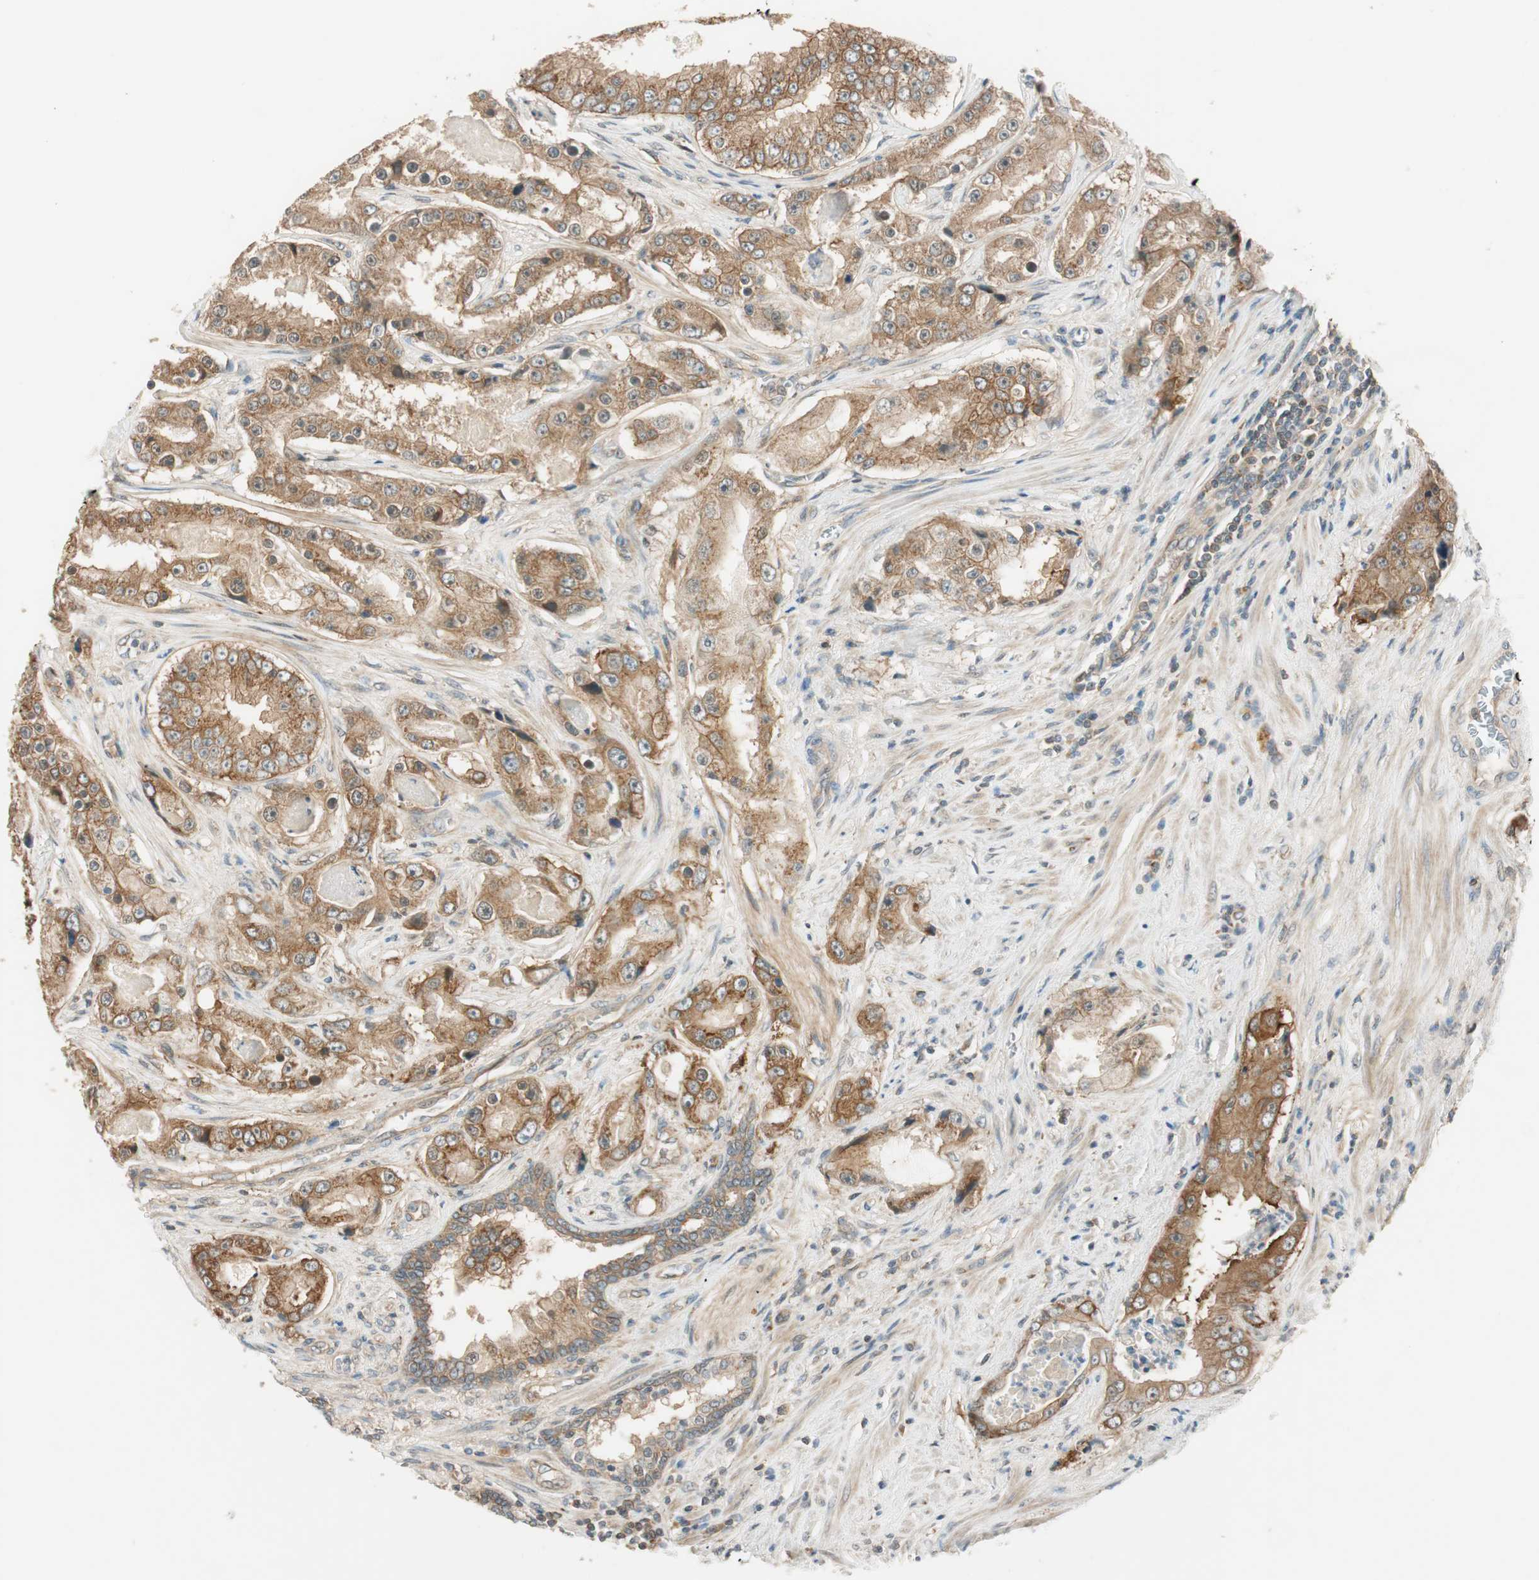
{"staining": {"intensity": "strong", "quantity": ">75%", "location": "cytoplasmic/membranous"}, "tissue": "prostate cancer", "cell_type": "Tumor cells", "image_type": "cancer", "snomed": [{"axis": "morphology", "description": "Adenocarcinoma, High grade"}, {"axis": "topography", "description": "Prostate"}], "caption": "Human prostate cancer stained with a brown dye shows strong cytoplasmic/membranous positive expression in approximately >75% of tumor cells.", "gene": "PSMD8", "patient": {"sex": "male", "age": 73}}